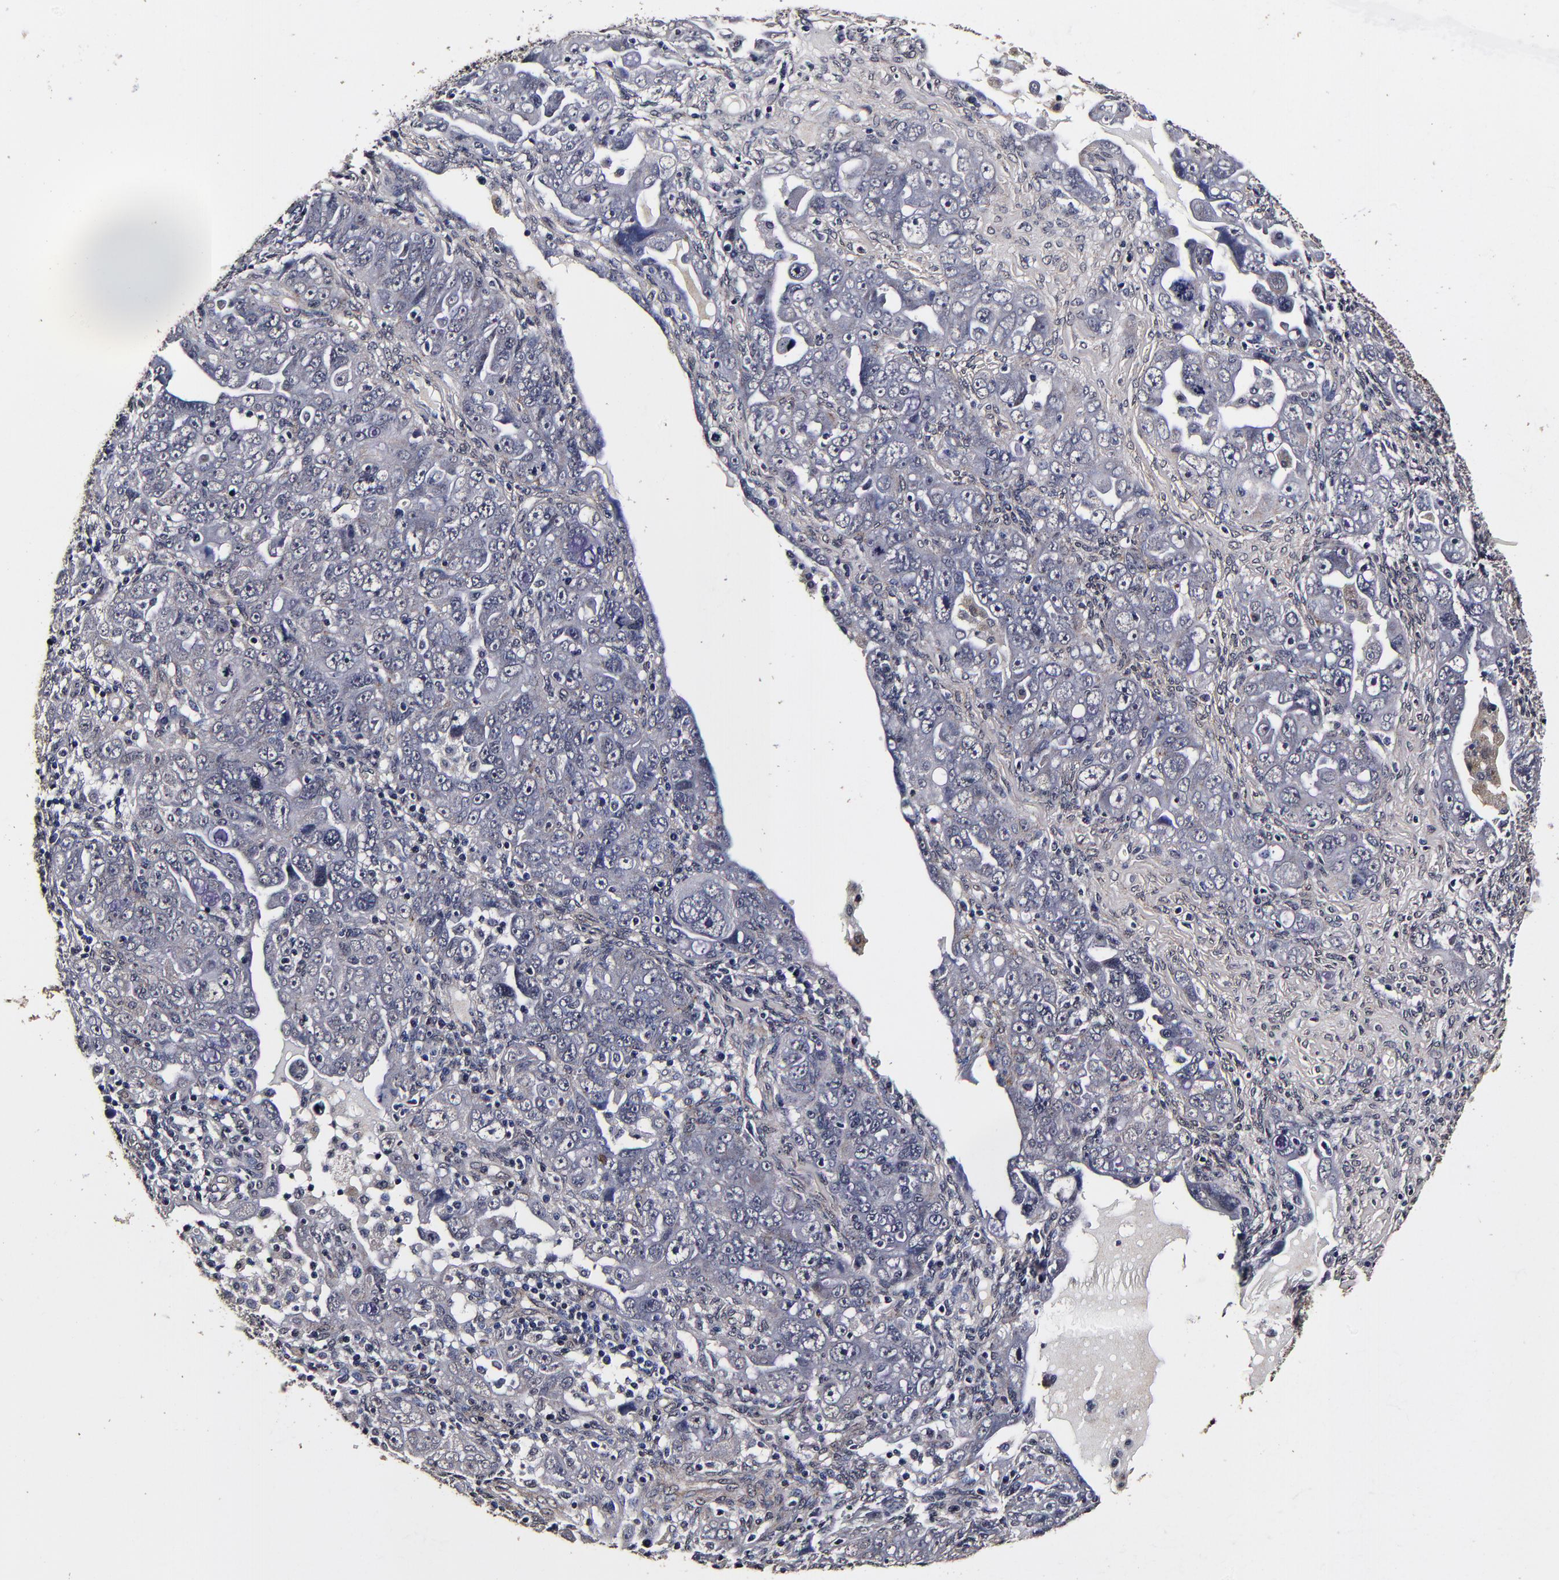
{"staining": {"intensity": "weak", "quantity": "<25%", "location": "cytoplasmic/membranous"}, "tissue": "ovarian cancer", "cell_type": "Tumor cells", "image_type": "cancer", "snomed": [{"axis": "morphology", "description": "Cystadenocarcinoma, serous, NOS"}, {"axis": "topography", "description": "Ovary"}], "caption": "Immunohistochemistry of human ovarian cancer demonstrates no positivity in tumor cells.", "gene": "MMP15", "patient": {"sex": "female", "age": 66}}